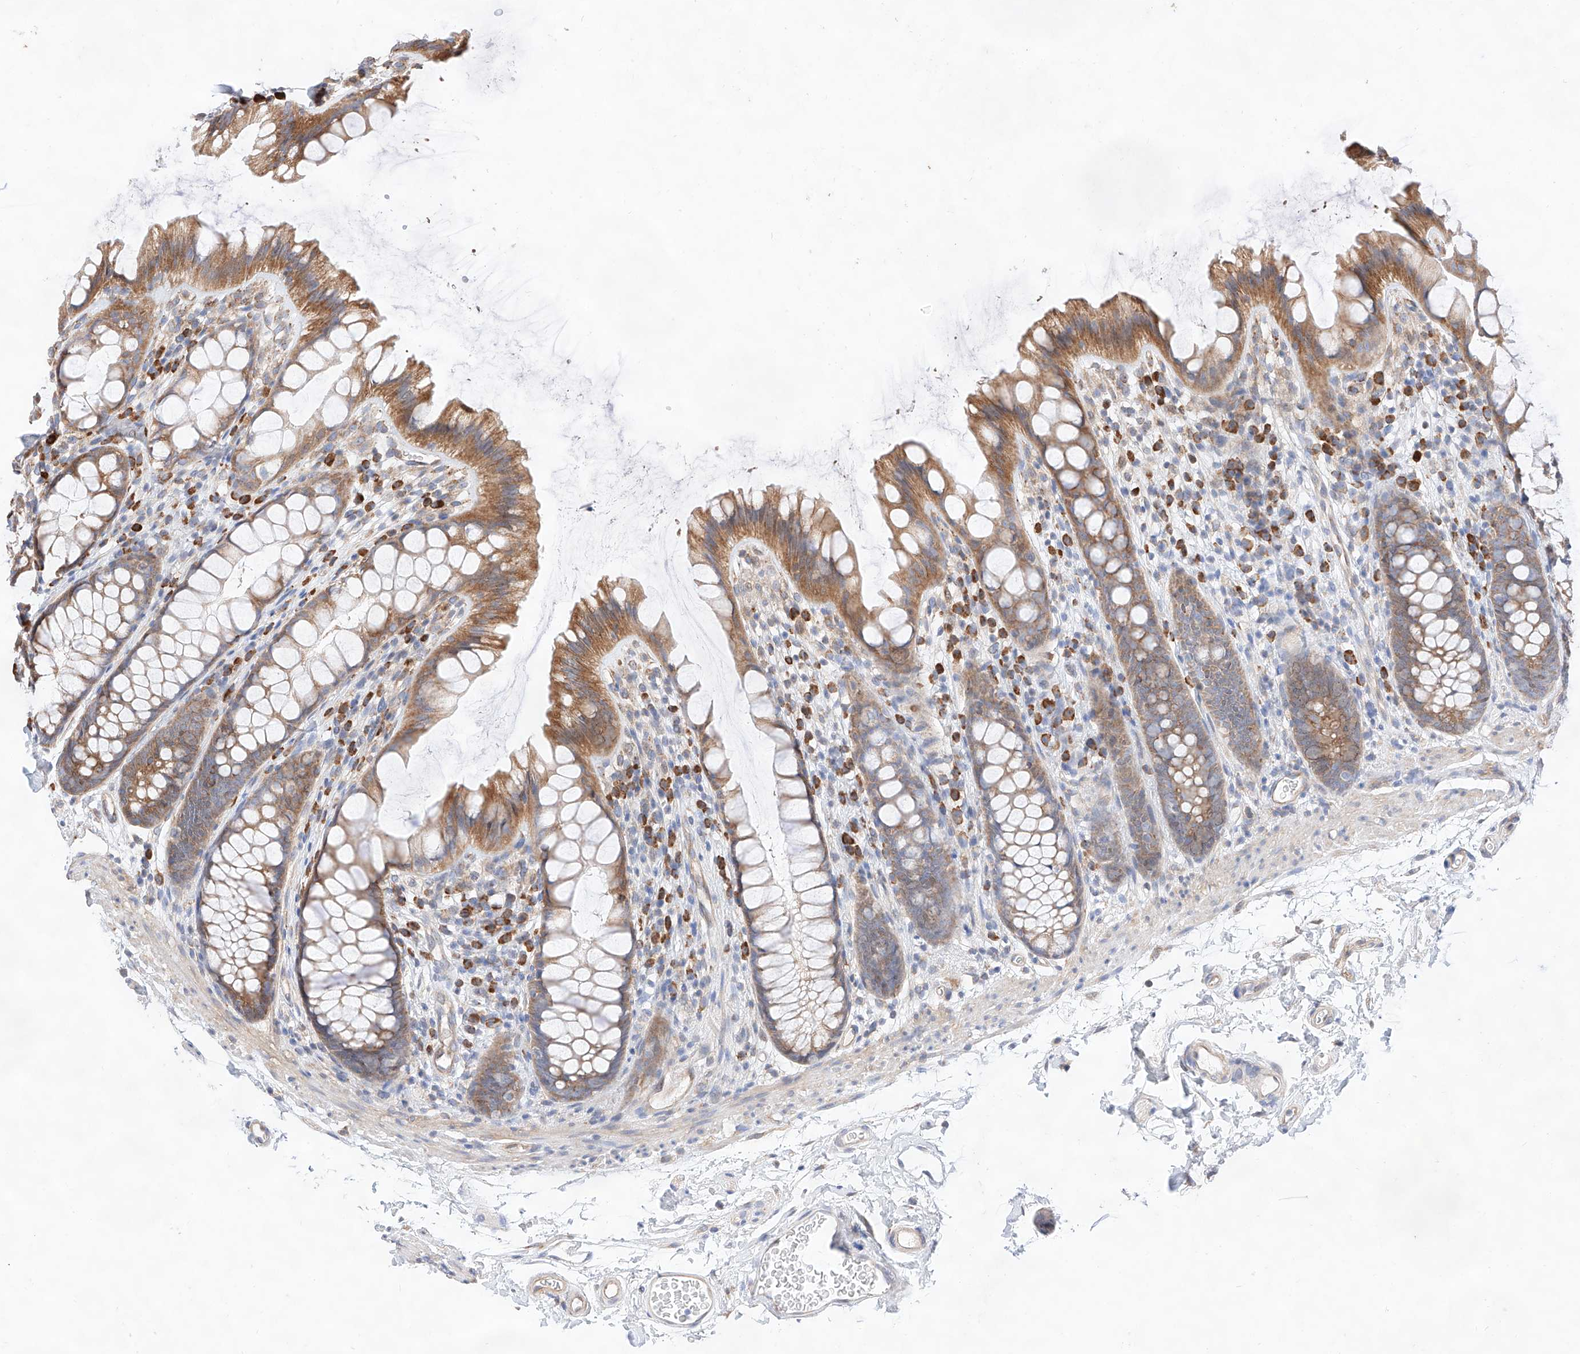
{"staining": {"intensity": "moderate", "quantity": ">75%", "location": "cytoplasmic/membranous"}, "tissue": "rectum", "cell_type": "Glandular cells", "image_type": "normal", "snomed": [{"axis": "morphology", "description": "Normal tissue, NOS"}, {"axis": "topography", "description": "Rectum"}], "caption": "A brown stain shows moderate cytoplasmic/membranous staining of a protein in glandular cells of benign rectum.", "gene": "ATP9B", "patient": {"sex": "female", "age": 65}}